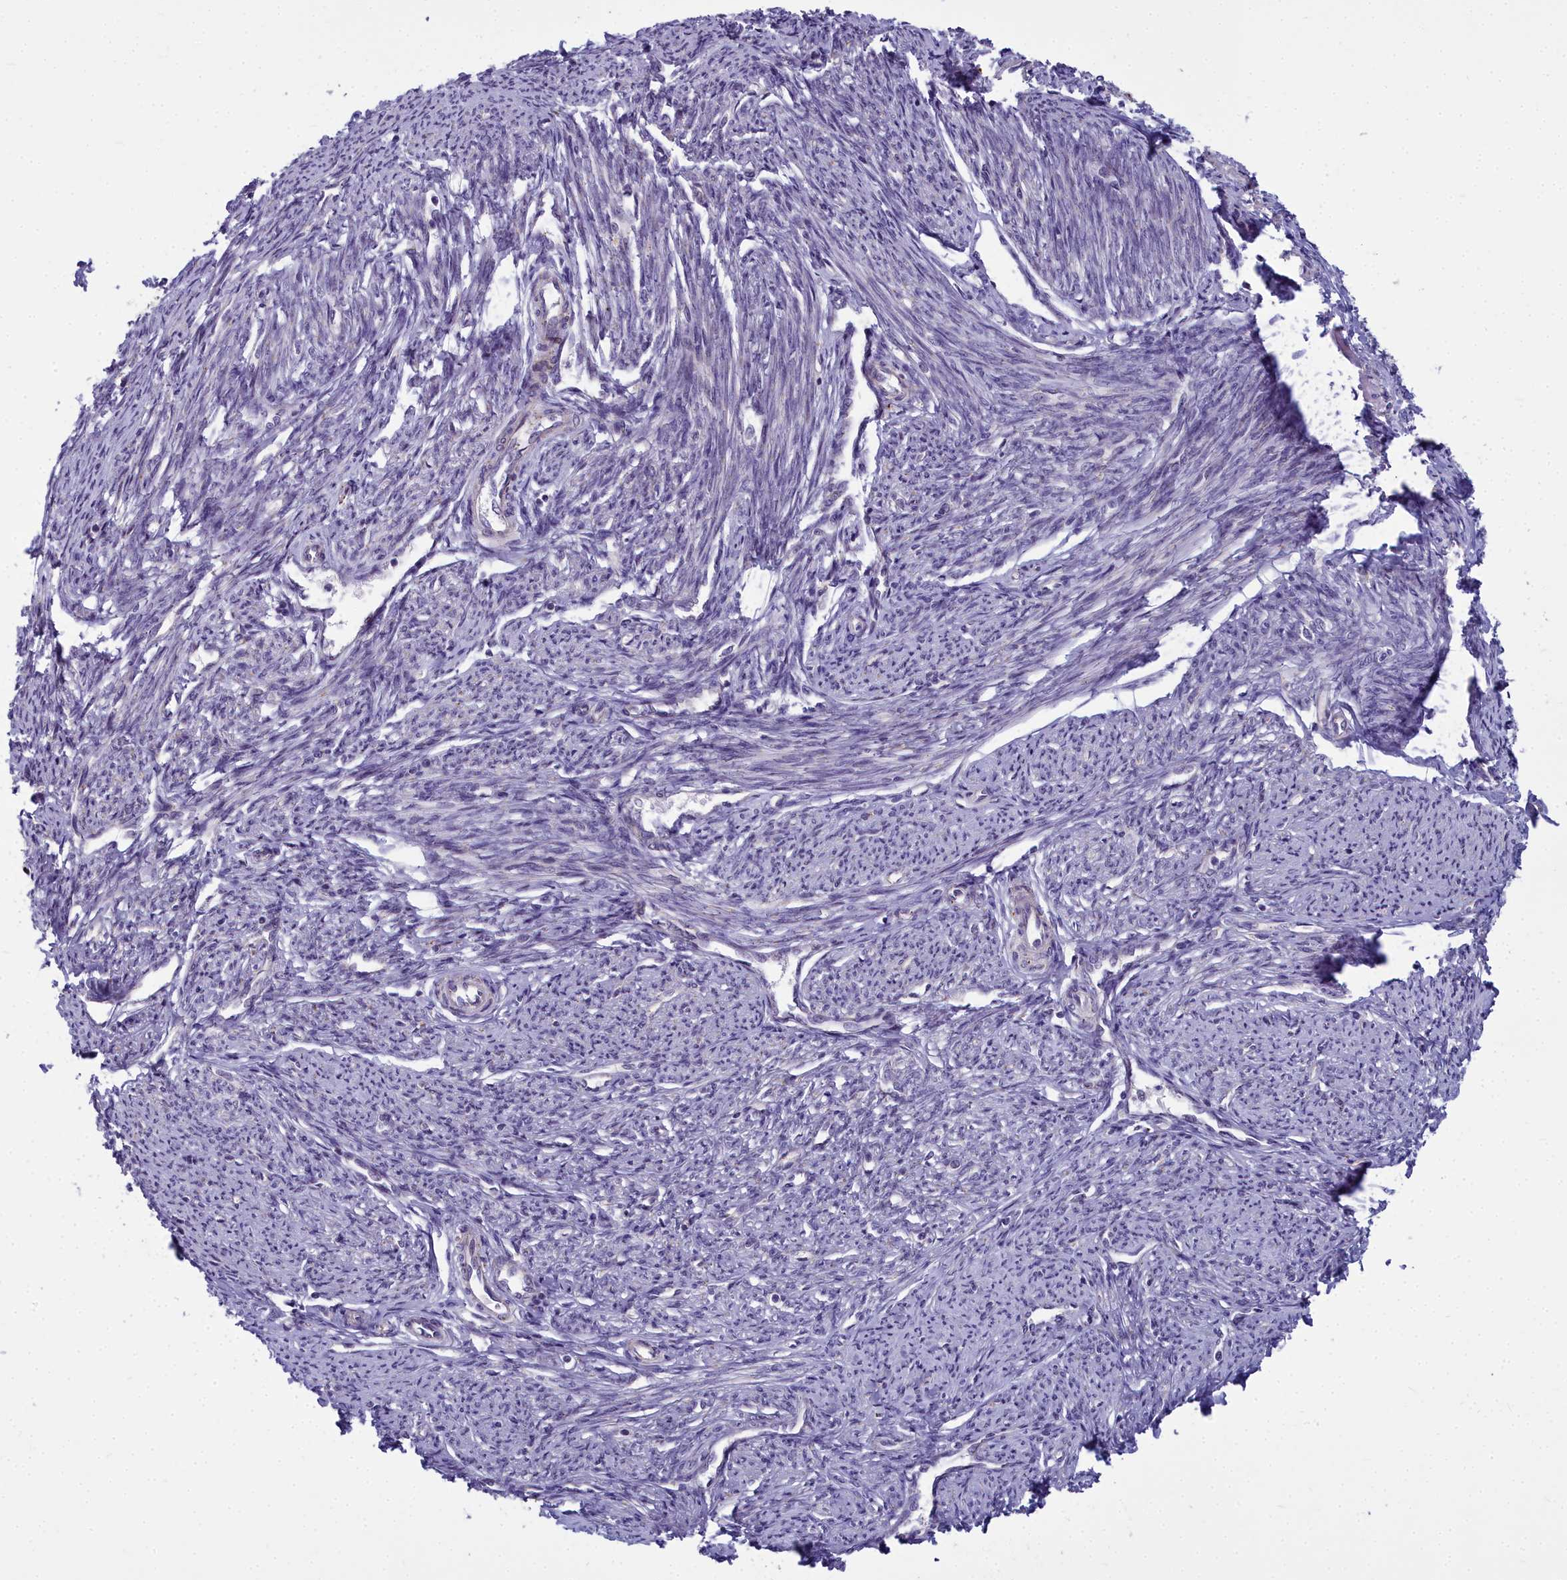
{"staining": {"intensity": "weak", "quantity": "<25%", "location": "cytoplasmic/membranous"}, "tissue": "smooth muscle", "cell_type": "Smooth muscle cells", "image_type": "normal", "snomed": [{"axis": "morphology", "description": "Normal tissue, NOS"}, {"axis": "topography", "description": "Smooth muscle"}, {"axis": "topography", "description": "Uterus"}], "caption": "A histopathology image of human smooth muscle is negative for staining in smooth muscle cells. (Brightfield microscopy of DAB (3,3'-diaminobenzidine) IHC at high magnification).", "gene": "WDPCP", "patient": {"sex": "female", "age": 59}}